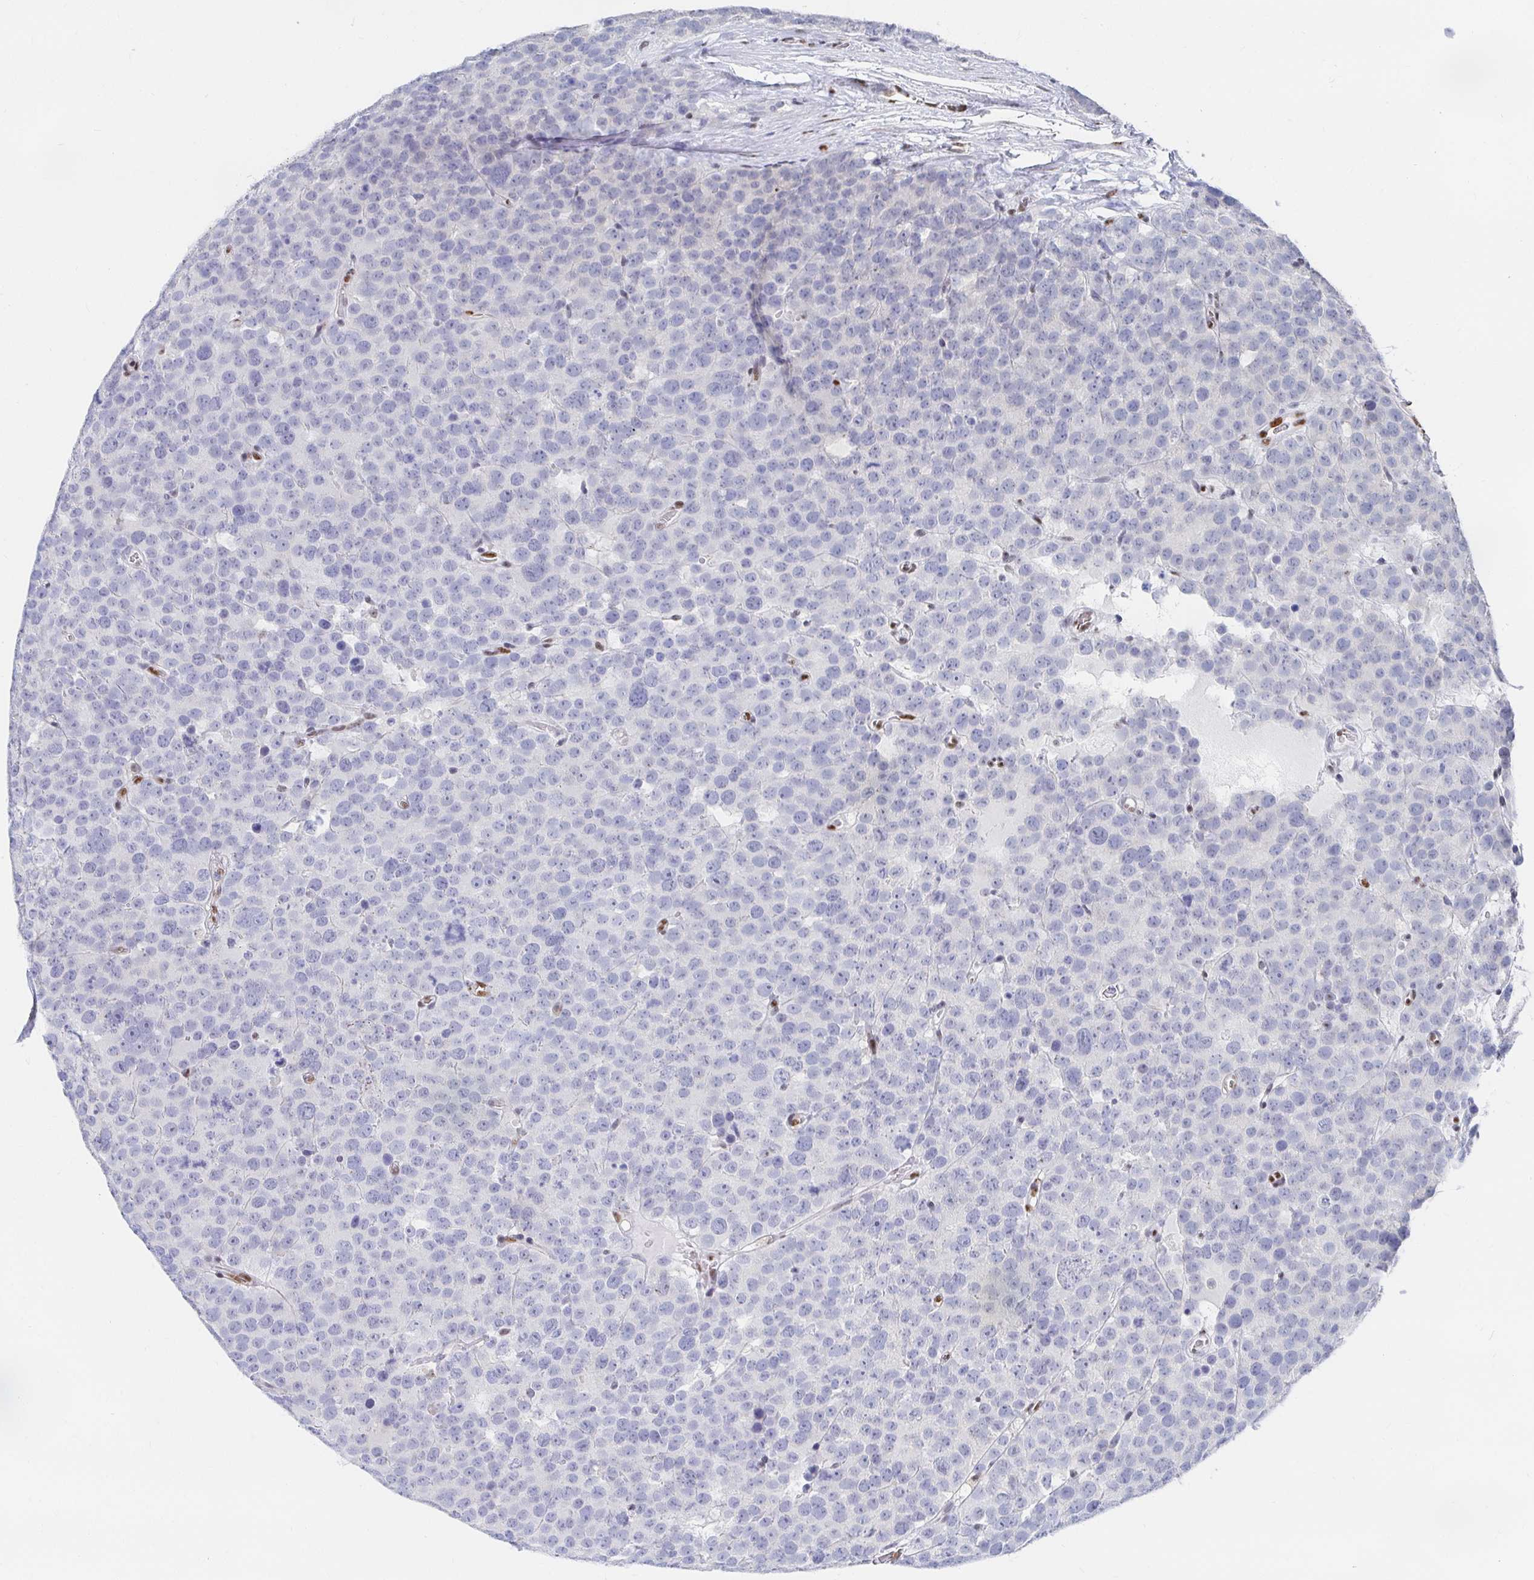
{"staining": {"intensity": "negative", "quantity": "none", "location": "none"}, "tissue": "testis cancer", "cell_type": "Tumor cells", "image_type": "cancer", "snomed": [{"axis": "morphology", "description": "Seminoma, NOS"}, {"axis": "topography", "description": "Testis"}], "caption": "Immunohistochemistry (IHC) histopathology image of human testis cancer stained for a protein (brown), which shows no staining in tumor cells.", "gene": "CLIC3", "patient": {"sex": "male", "age": 71}}